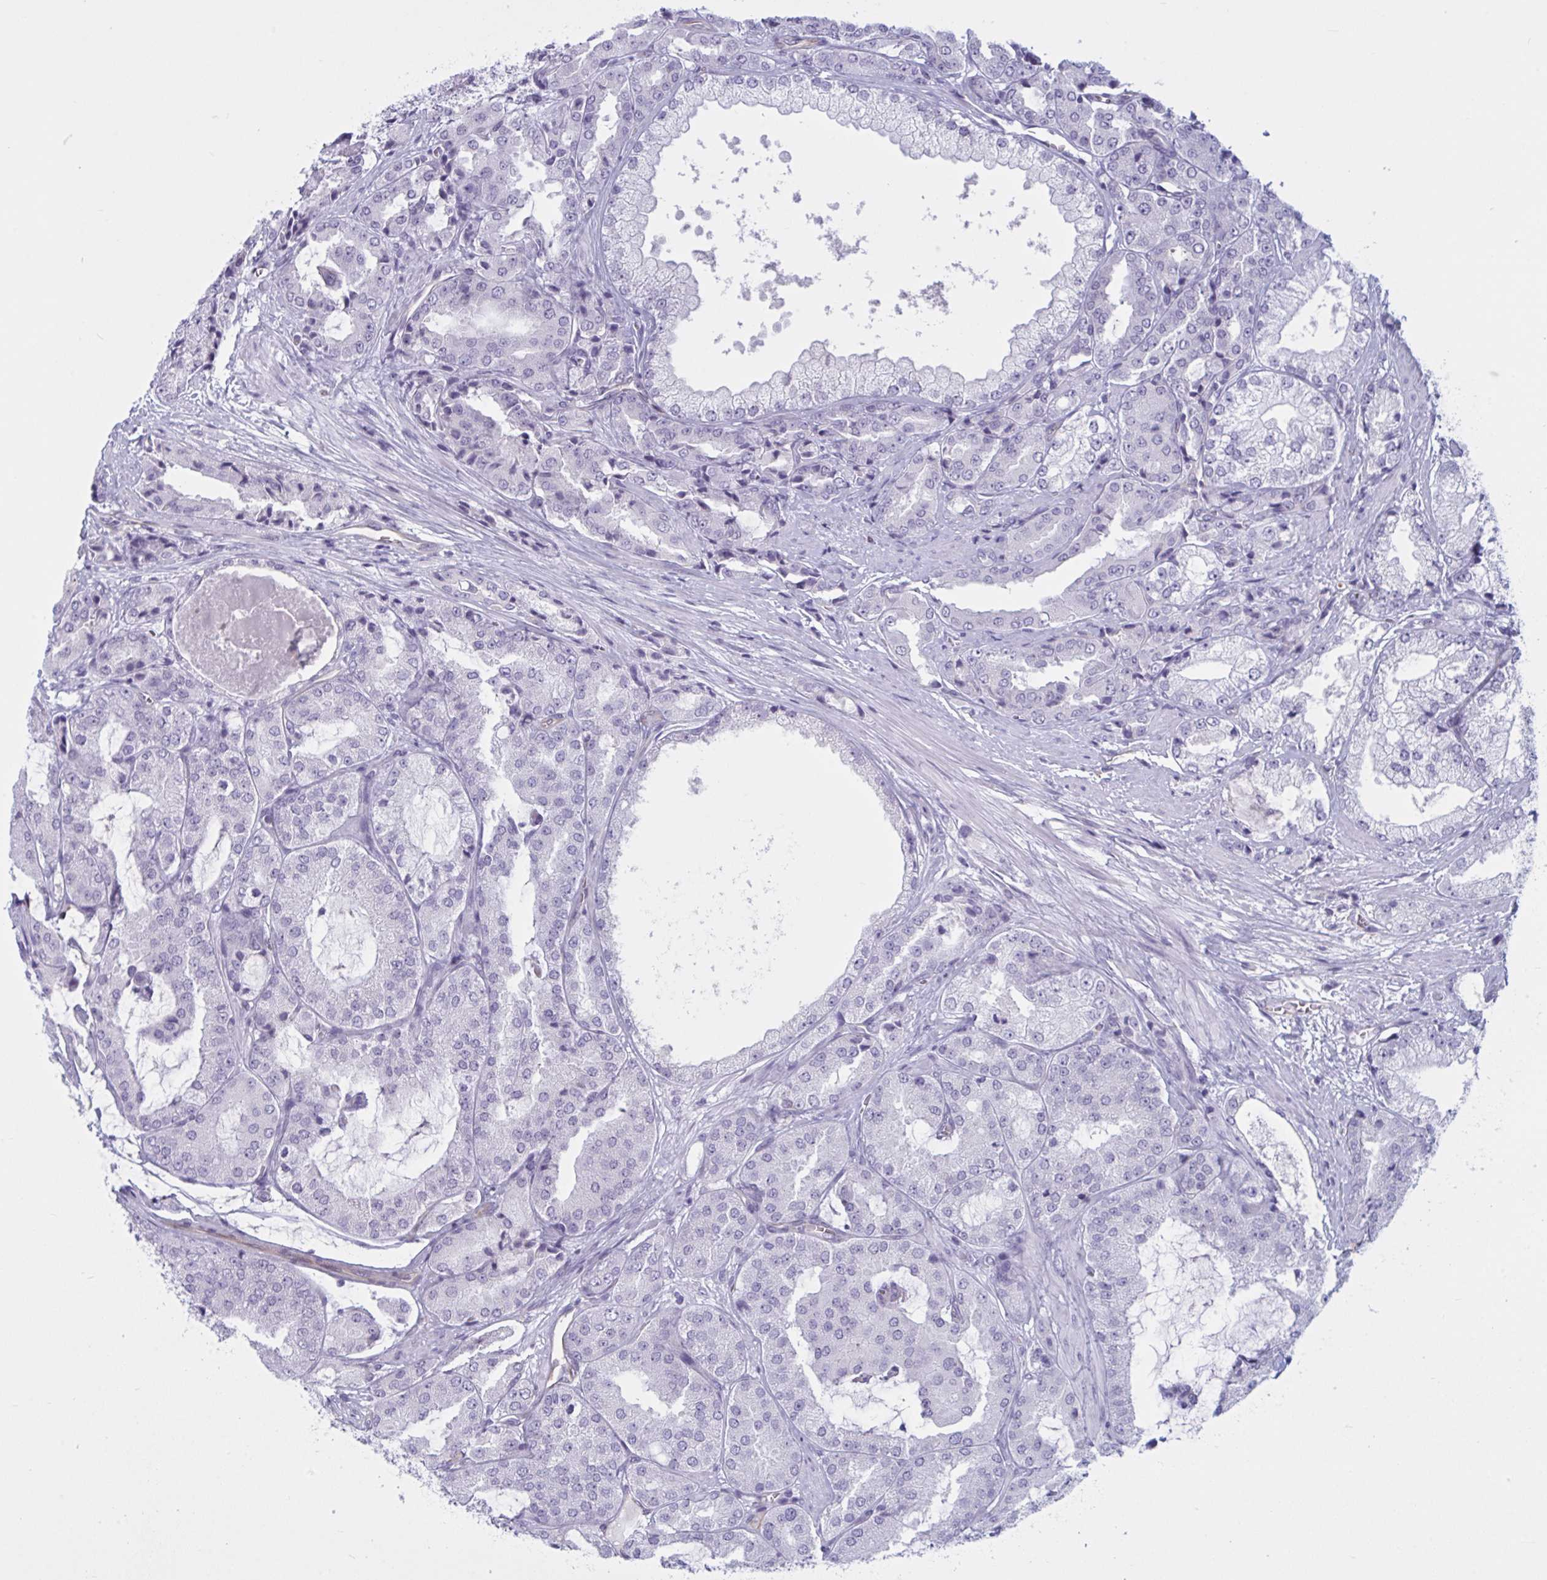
{"staining": {"intensity": "negative", "quantity": "none", "location": "none"}, "tissue": "prostate cancer", "cell_type": "Tumor cells", "image_type": "cancer", "snomed": [{"axis": "morphology", "description": "Adenocarcinoma, High grade"}, {"axis": "topography", "description": "Prostate"}], "caption": "Prostate cancer was stained to show a protein in brown. There is no significant staining in tumor cells.", "gene": "OR1L3", "patient": {"sex": "male", "age": 68}}